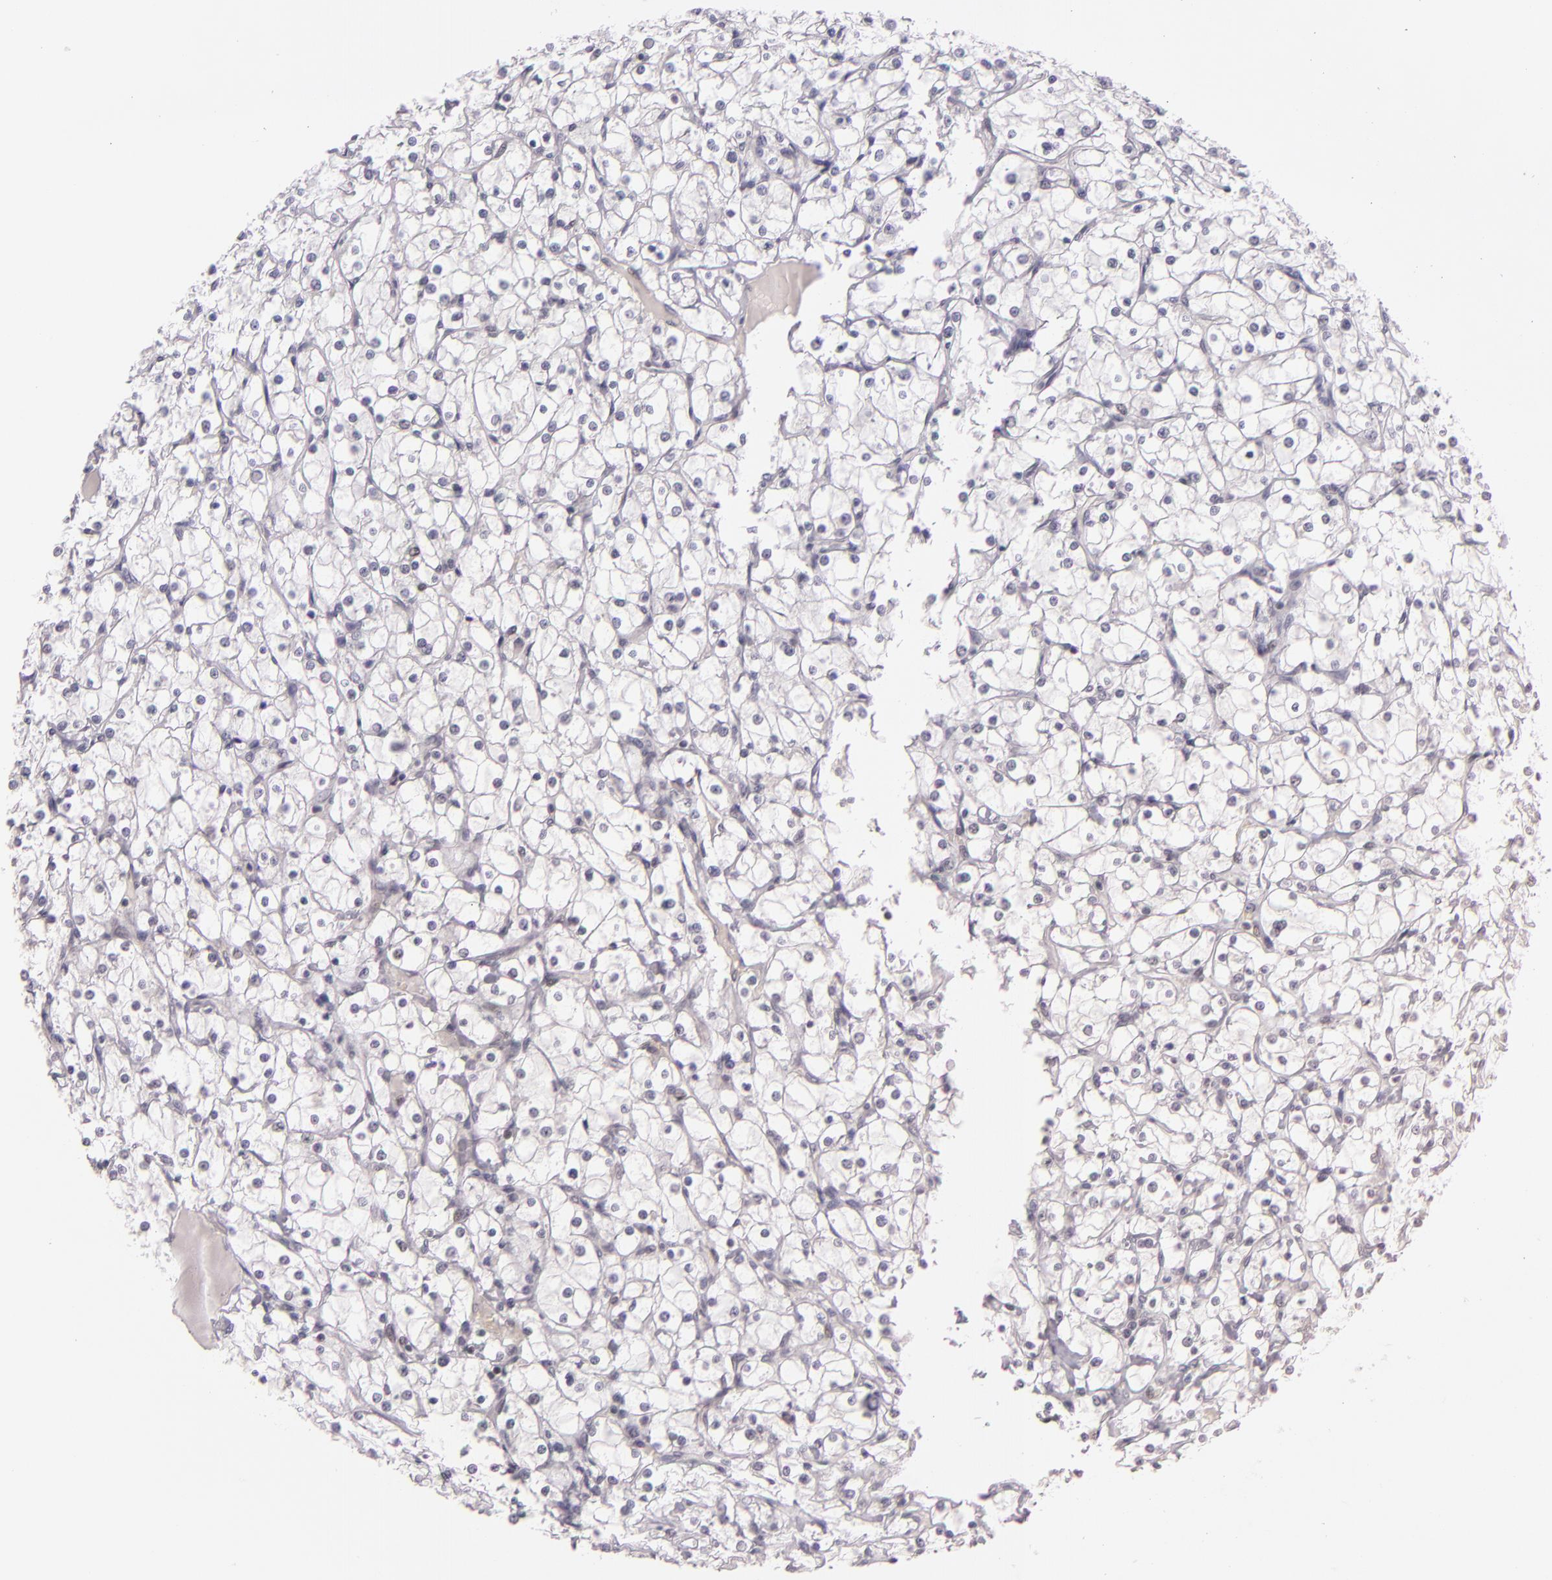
{"staining": {"intensity": "negative", "quantity": "none", "location": "none"}, "tissue": "renal cancer", "cell_type": "Tumor cells", "image_type": "cancer", "snomed": [{"axis": "morphology", "description": "Adenocarcinoma, NOS"}, {"axis": "topography", "description": "Kidney"}], "caption": "This is an immunohistochemistry photomicrograph of human adenocarcinoma (renal). There is no expression in tumor cells.", "gene": "BCL3", "patient": {"sex": "female", "age": 73}}